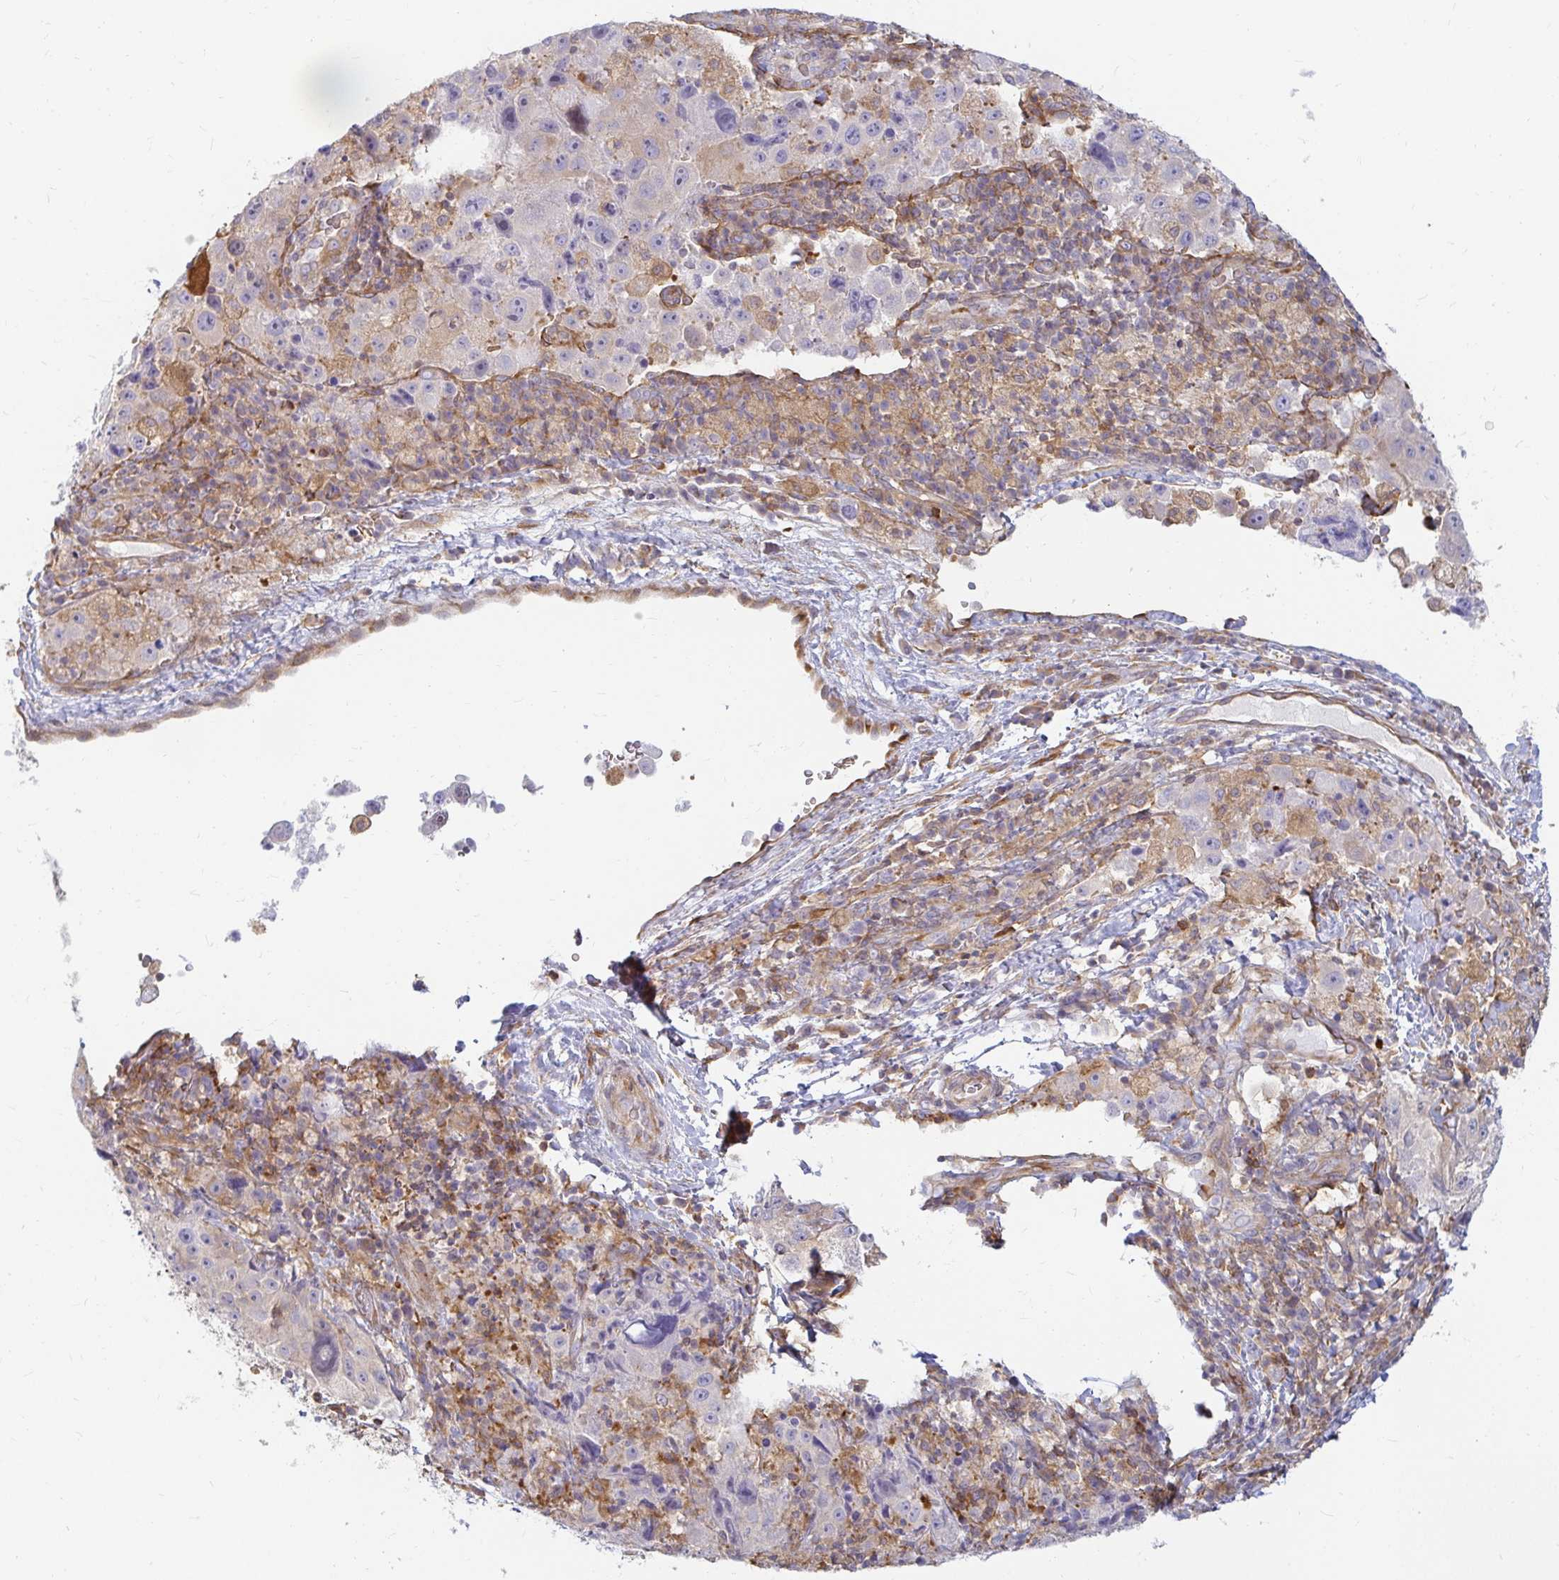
{"staining": {"intensity": "weak", "quantity": "<25%", "location": "cytoplasmic/membranous"}, "tissue": "melanoma", "cell_type": "Tumor cells", "image_type": "cancer", "snomed": [{"axis": "morphology", "description": "Malignant melanoma, Metastatic site"}, {"axis": "topography", "description": "Lymph node"}], "caption": "Melanoma stained for a protein using immunohistochemistry (IHC) exhibits no staining tumor cells.", "gene": "CAST", "patient": {"sex": "male", "age": 62}}